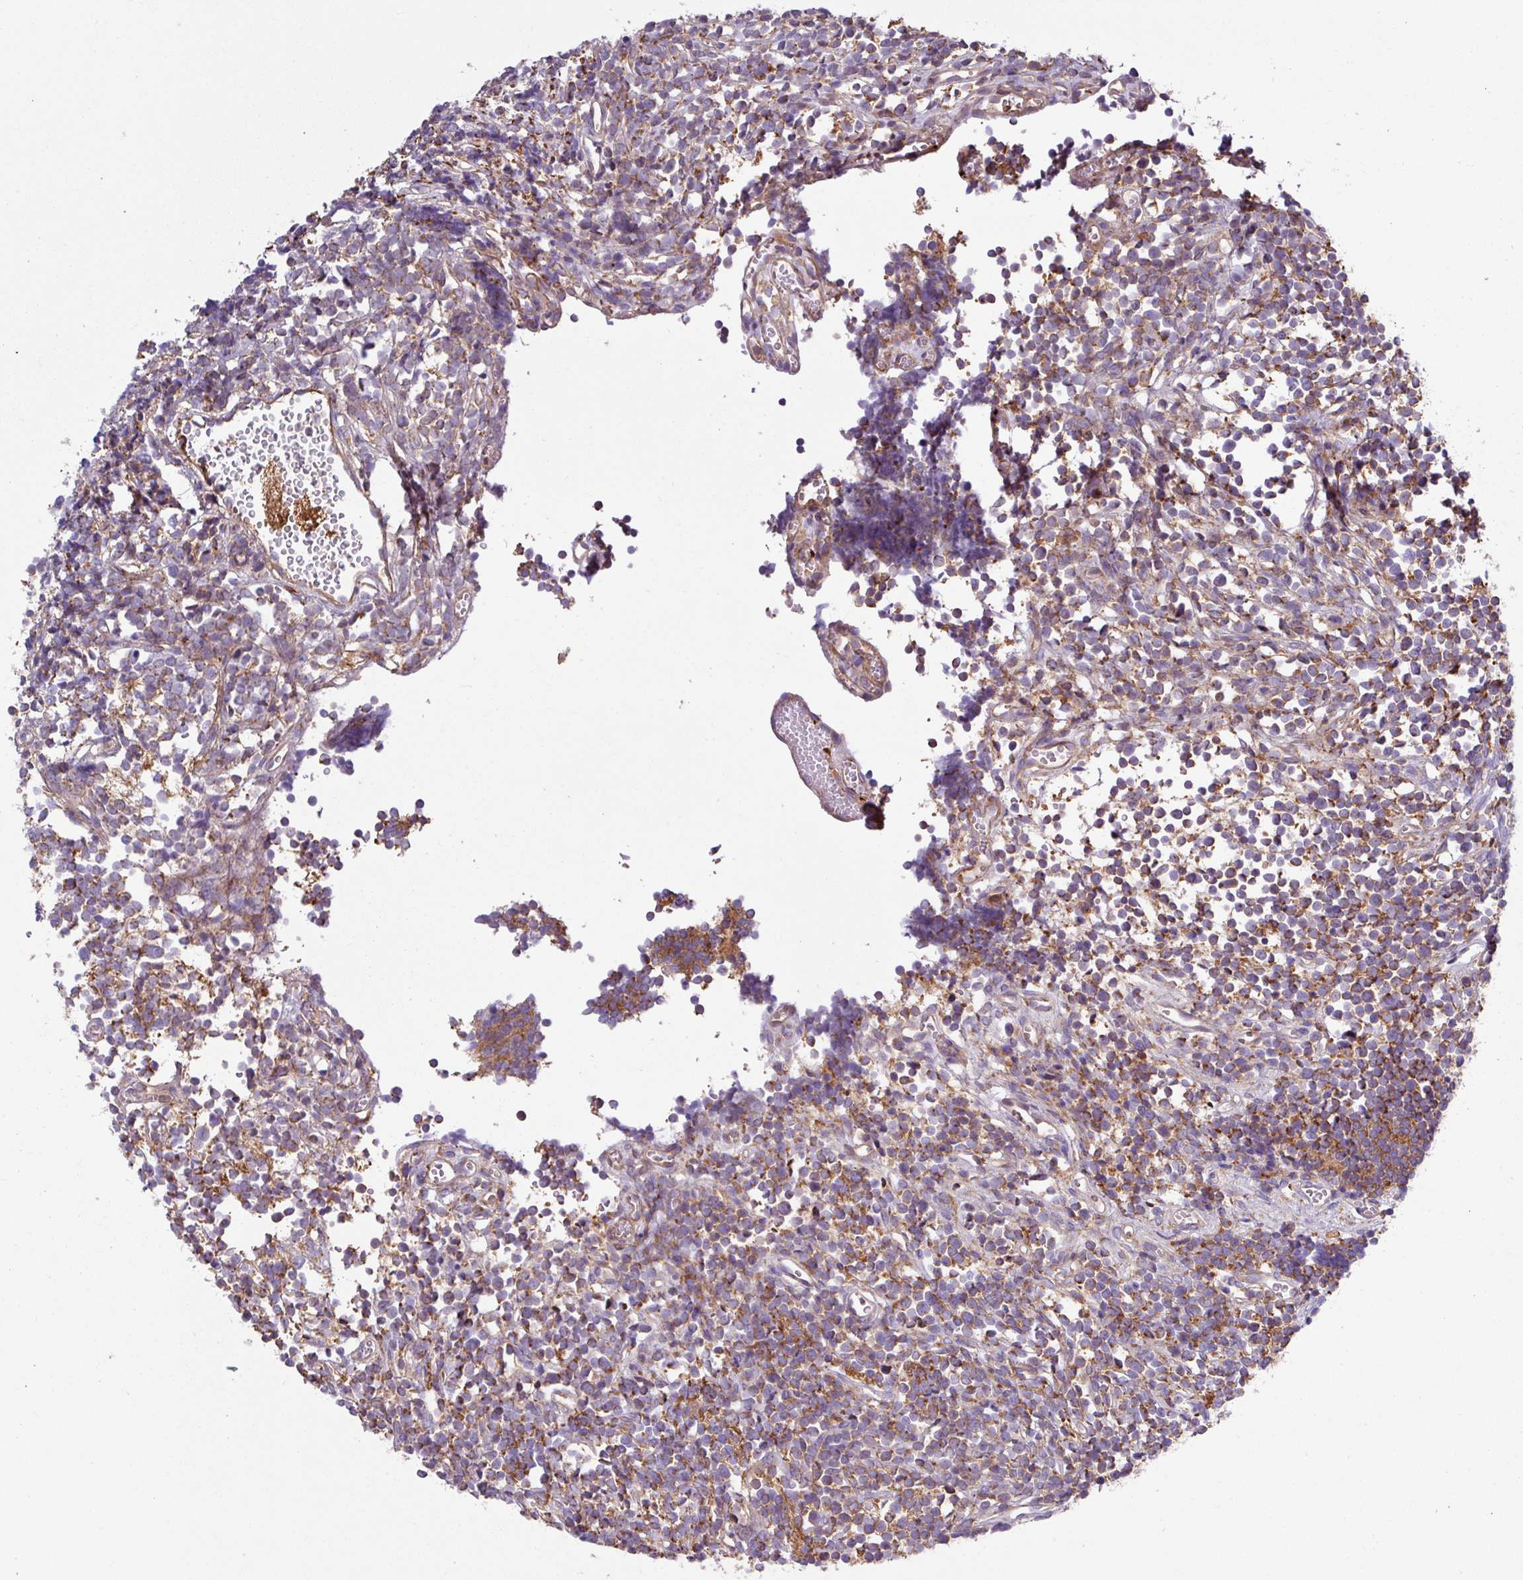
{"staining": {"intensity": "moderate", "quantity": "25%-75%", "location": "cytoplasmic/membranous"}, "tissue": "glioma", "cell_type": "Tumor cells", "image_type": "cancer", "snomed": [{"axis": "morphology", "description": "Glioma, malignant, Low grade"}, {"axis": "topography", "description": "Brain"}], "caption": "Moderate cytoplasmic/membranous staining for a protein is appreciated in about 25%-75% of tumor cells of glioma using immunohistochemistry (IHC).", "gene": "RIC1", "patient": {"sex": "female", "age": 1}}